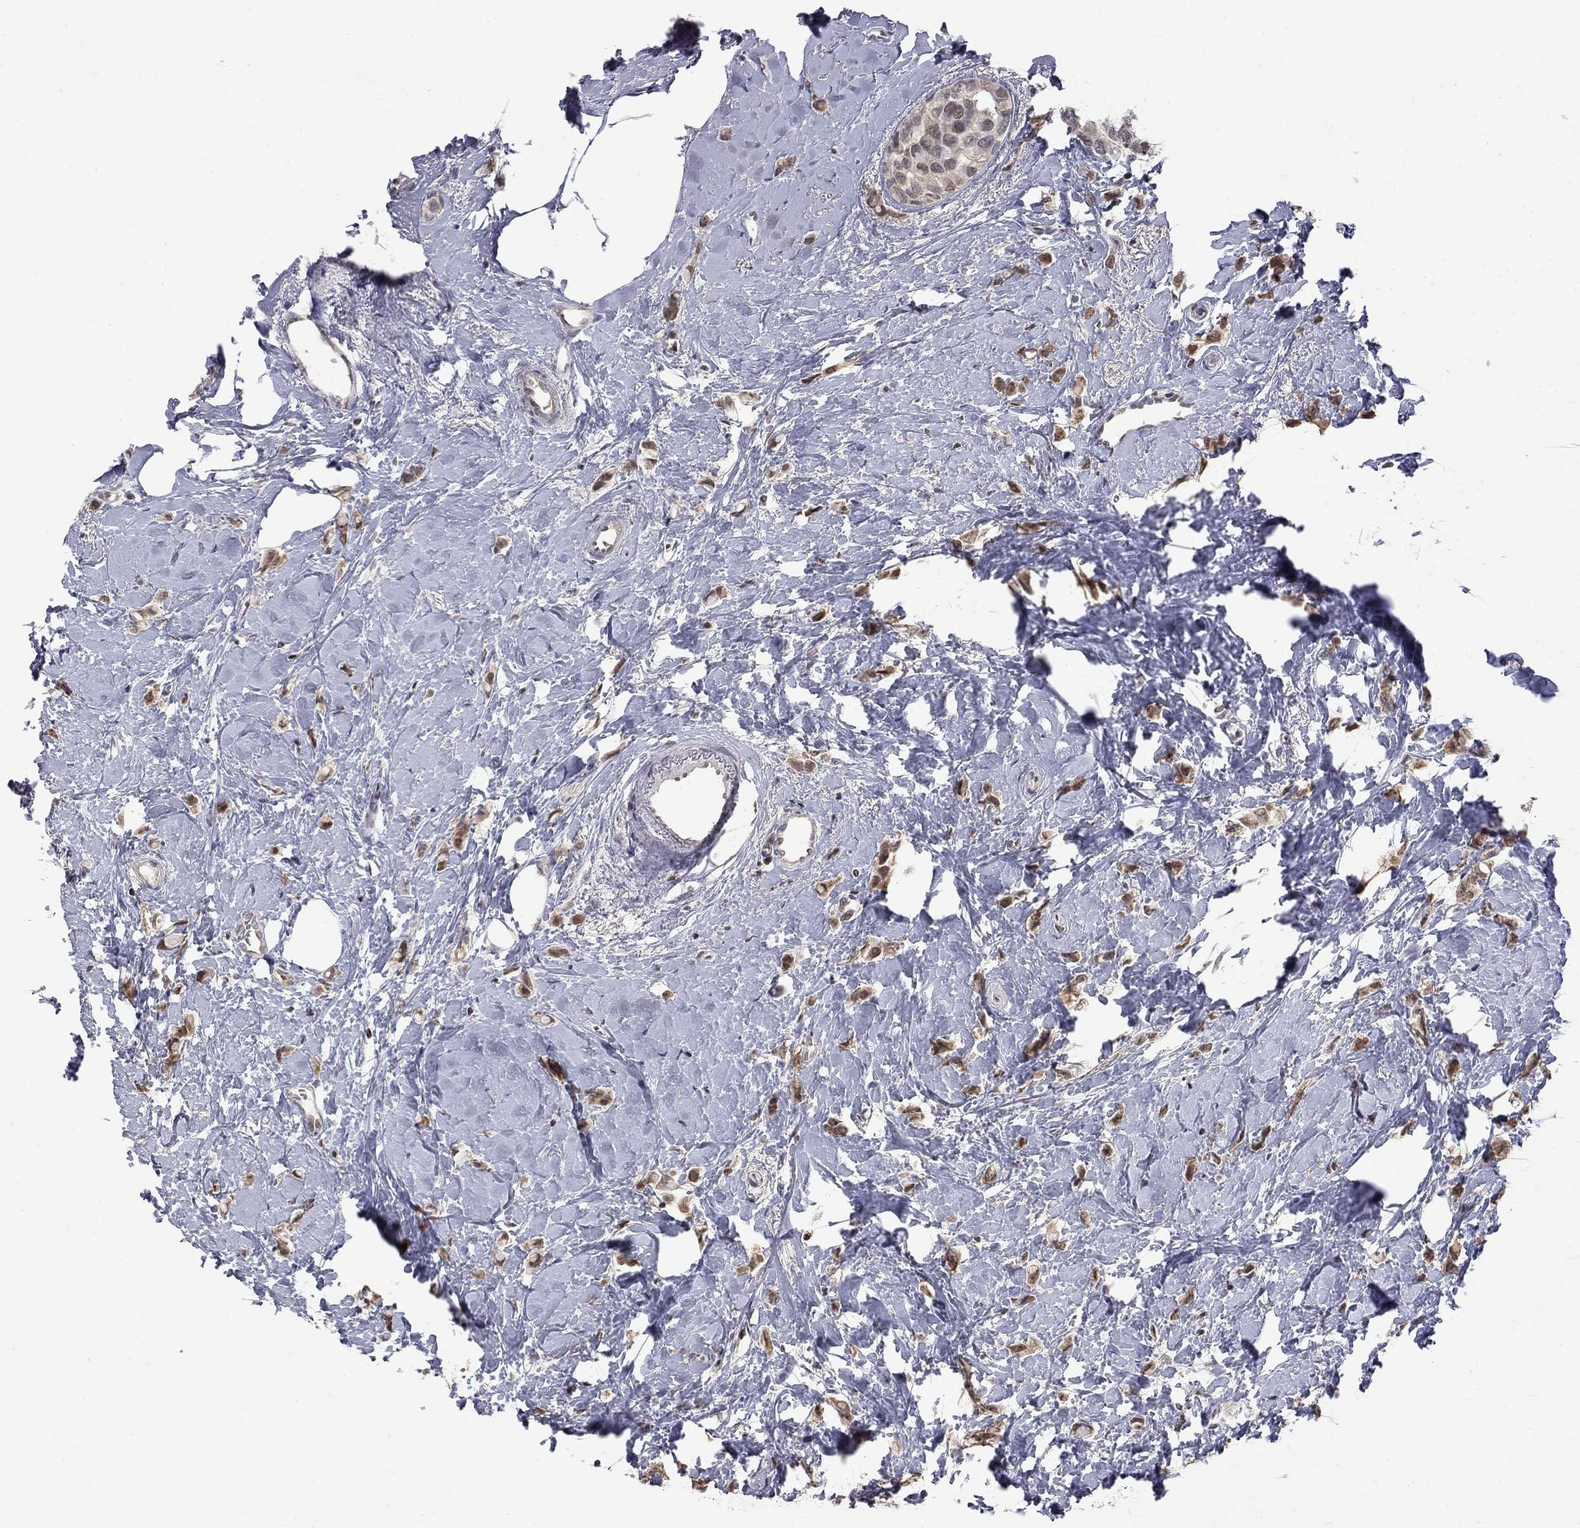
{"staining": {"intensity": "moderate", "quantity": "<25%", "location": "cytoplasmic/membranous,nuclear"}, "tissue": "breast cancer", "cell_type": "Tumor cells", "image_type": "cancer", "snomed": [{"axis": "morphology", "description": "Lobular carcinoma"}, {"axis": "topography", "description": "Breast"}], "caption": "This histopathology image displays immunohistochemistry (IHC) staining of human breast cancer (lobular carcinoma), with low moderate cytoplasmic/membranous and nuclear staining in about <25% of tumor cells.", "gene": "RFWD3", "patient": {"sex": "female", "age": 66}}